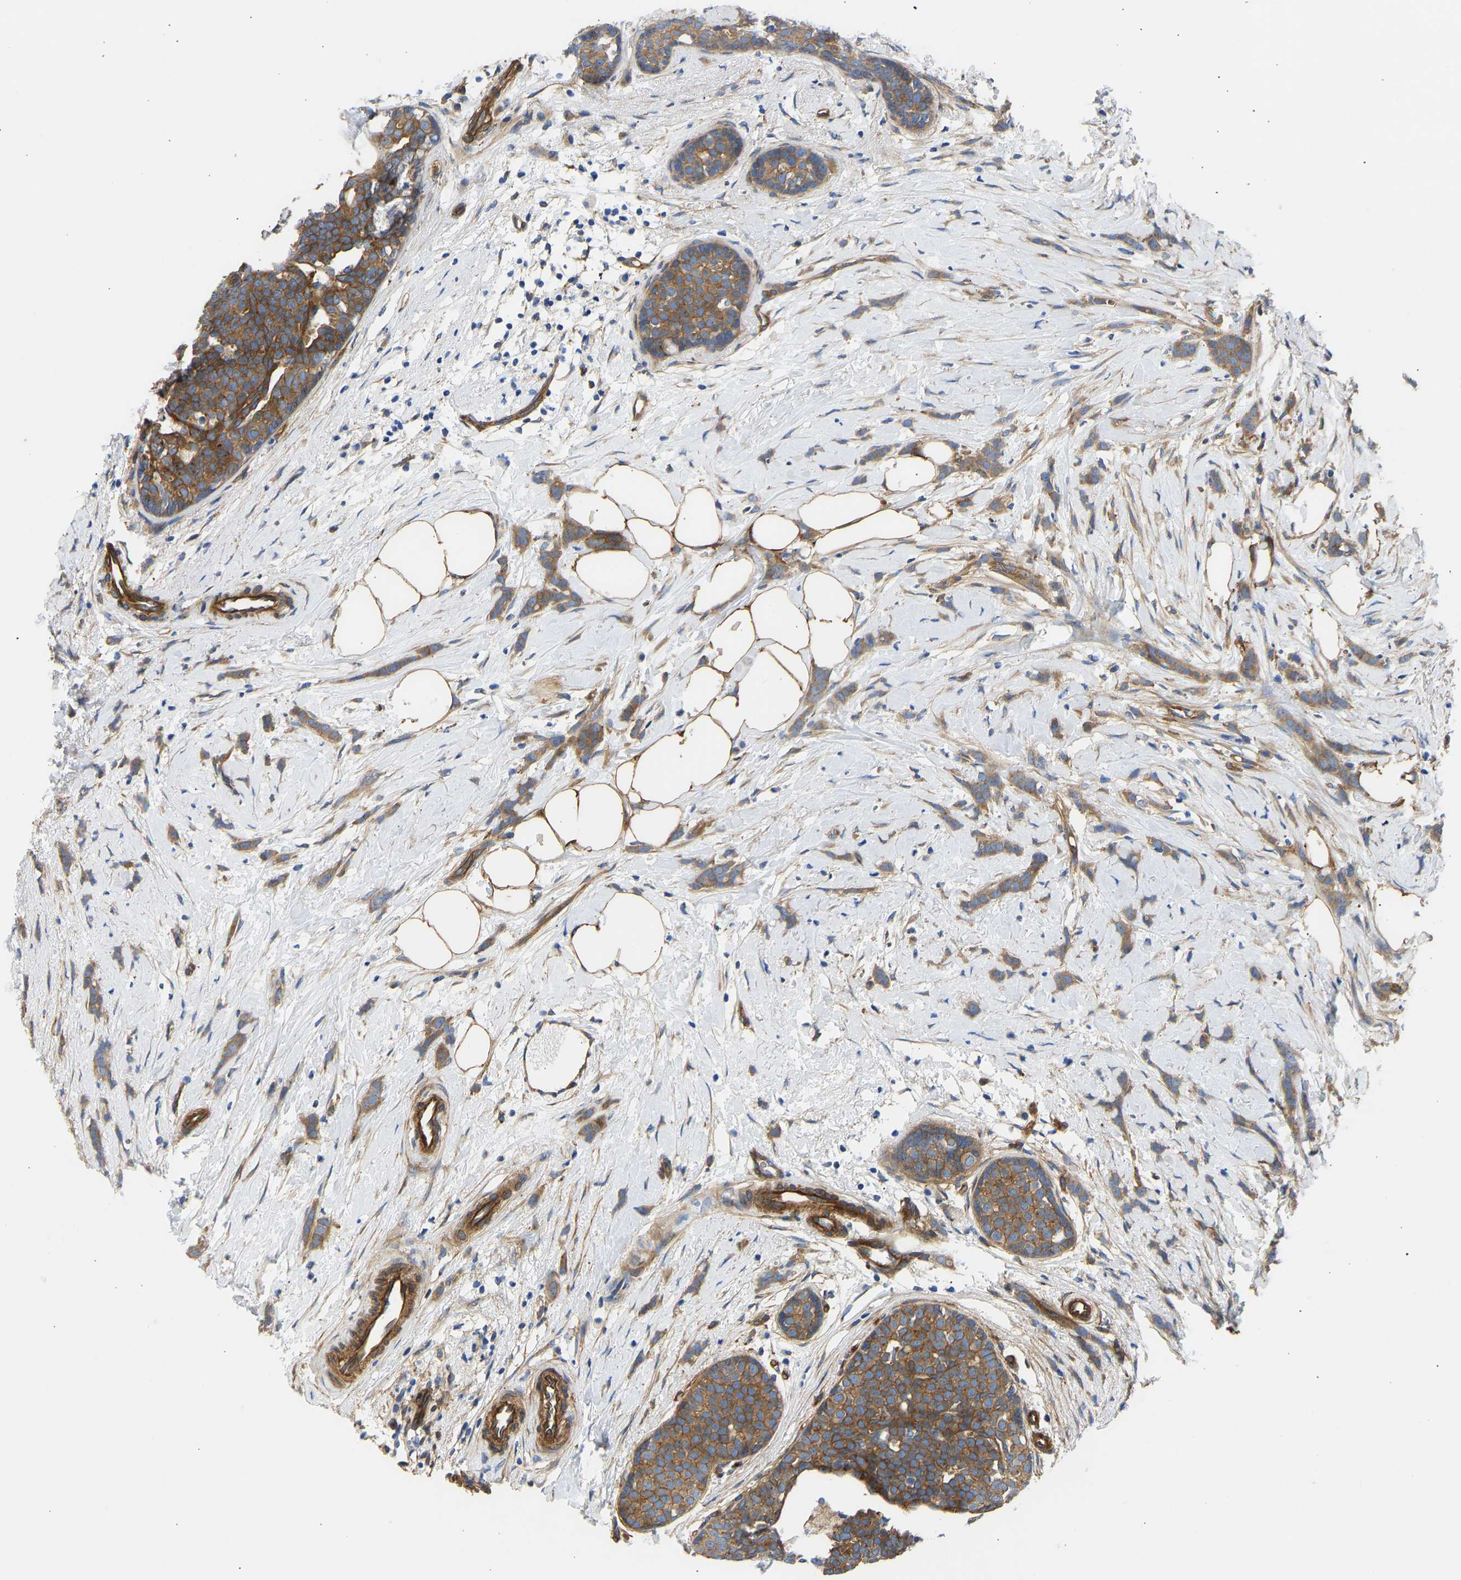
{"staining": {"intensity": "moderate", "quantity": ">75%", "location": "cytoplasmic/membranous"}, "tissue": "breast cancer", "cell_type": "Tumor cells", "image_type": "cancer", "snomed": [{"axis": "morphology", "description": "Lobular carcinoma, in situ"}, {"axis": "morphology", "description": "Lobular carcinoma"}, {"axis": "topography", "description": "Breast"}], "caption": "This is an image of immunohistochemistry (IHC) staining of breast cancer, which shows moderate positivity in the cytoplasmic/membranous of tumor cells.", "gene": "MYO1C", "patient": {"sex": "female", "age": 41}}